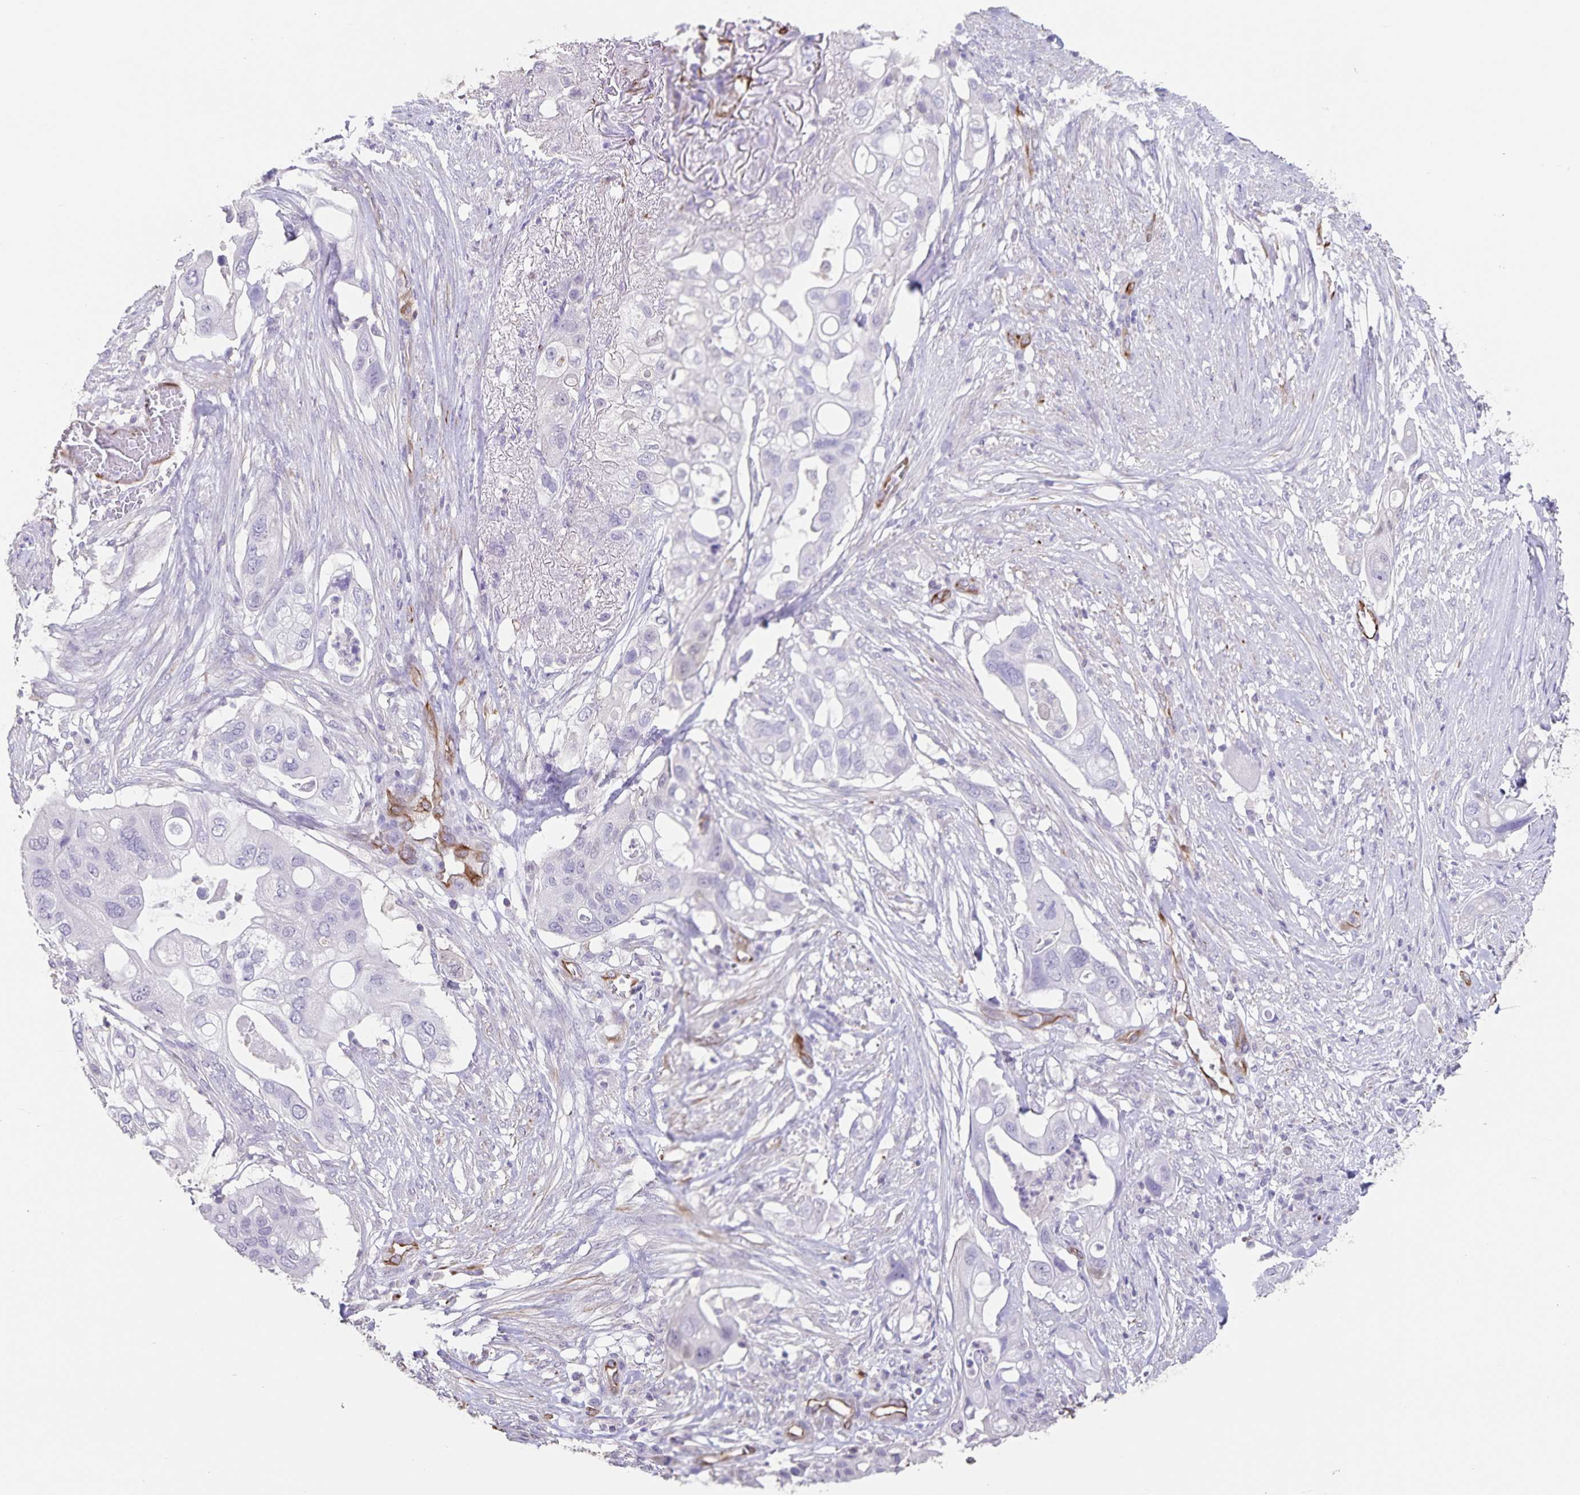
{"staining": {"intensity": "negative", "quantity": "none", "location": "none"}, "tissue": "pancreatic cancer", "cell_type": "Tumor cells", "image_type": "cancer", "snomed": [{"axis": "morphology", "description": "Adenocarcinoma, NOS"}, {"axis": "topography", "description": "Pancreas"}], "caption": "Immunohistochemical staining of pancreatic cancer (adenocarcinoma) reveals no significant expression in tumor cells. (Brightfield microscopy of DAB immunohistochemistry at high magnification).", "gene": "SYNM", "patient": {"sex": "female", "age": 72}}